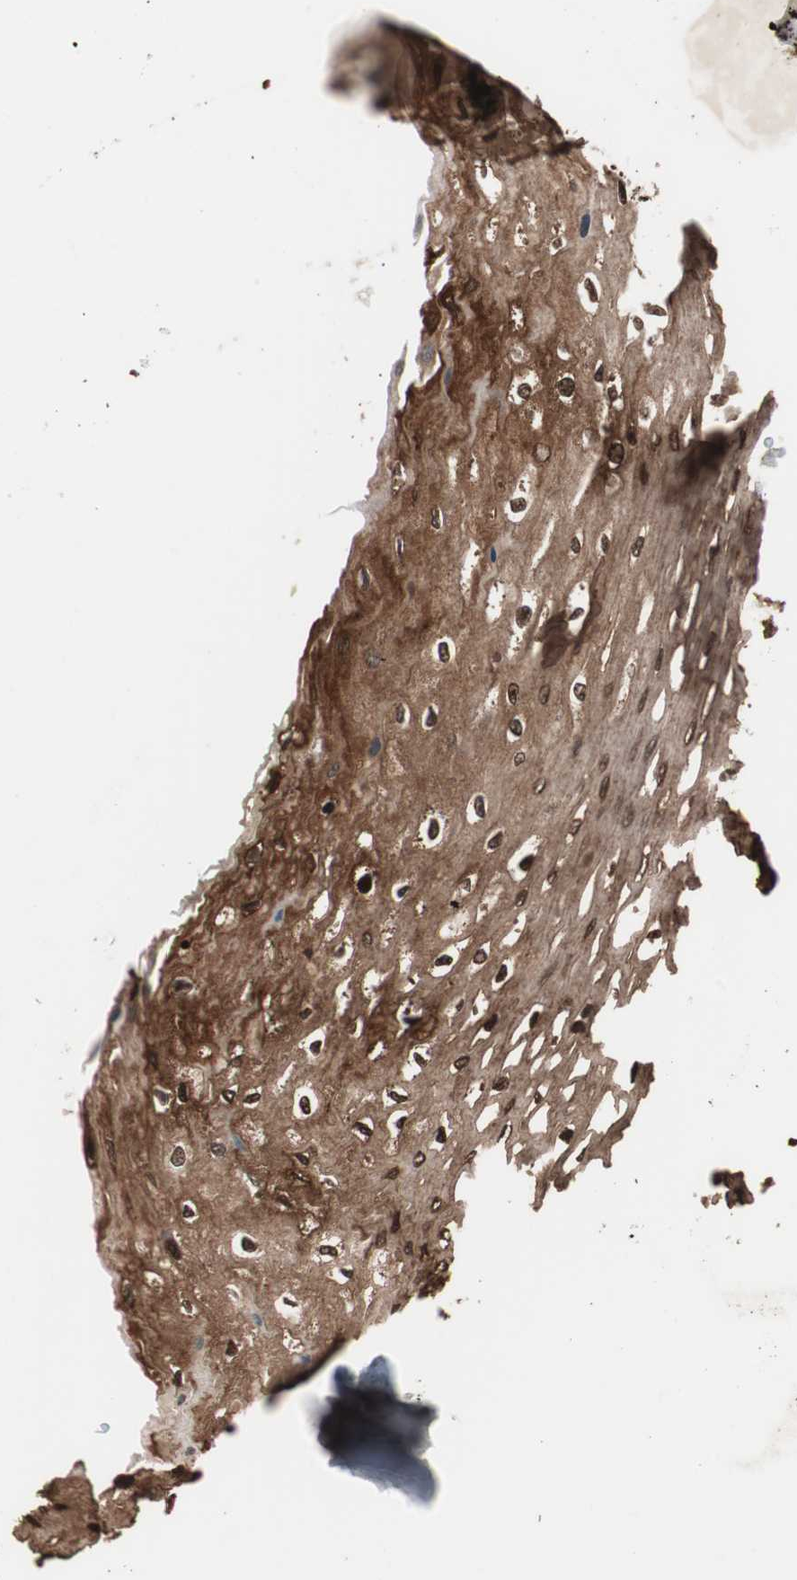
{"staining": {"intensity": "strong", "quantity": ">75%", "location": "cytoplasmic/membranous,nuclear"}, "tissue": "esophagus", "cell_type": "Squamous epithelial cells", "image_type": "normal", "snomed": [{"axis": "morphology", "description": "Normal tissue, NOS"}, {"axis": "topography", "description": "Esophagus"}], "caption": "IHC image of benign human esophagus stained for a protein (brown), which reveals high levels of strong cytoplasmic/membranous,nuclear staining in approximately >75% of squamous epithelial cells.", "gene": "STAB1", "patient": {"sex": "female", "age": 72}}